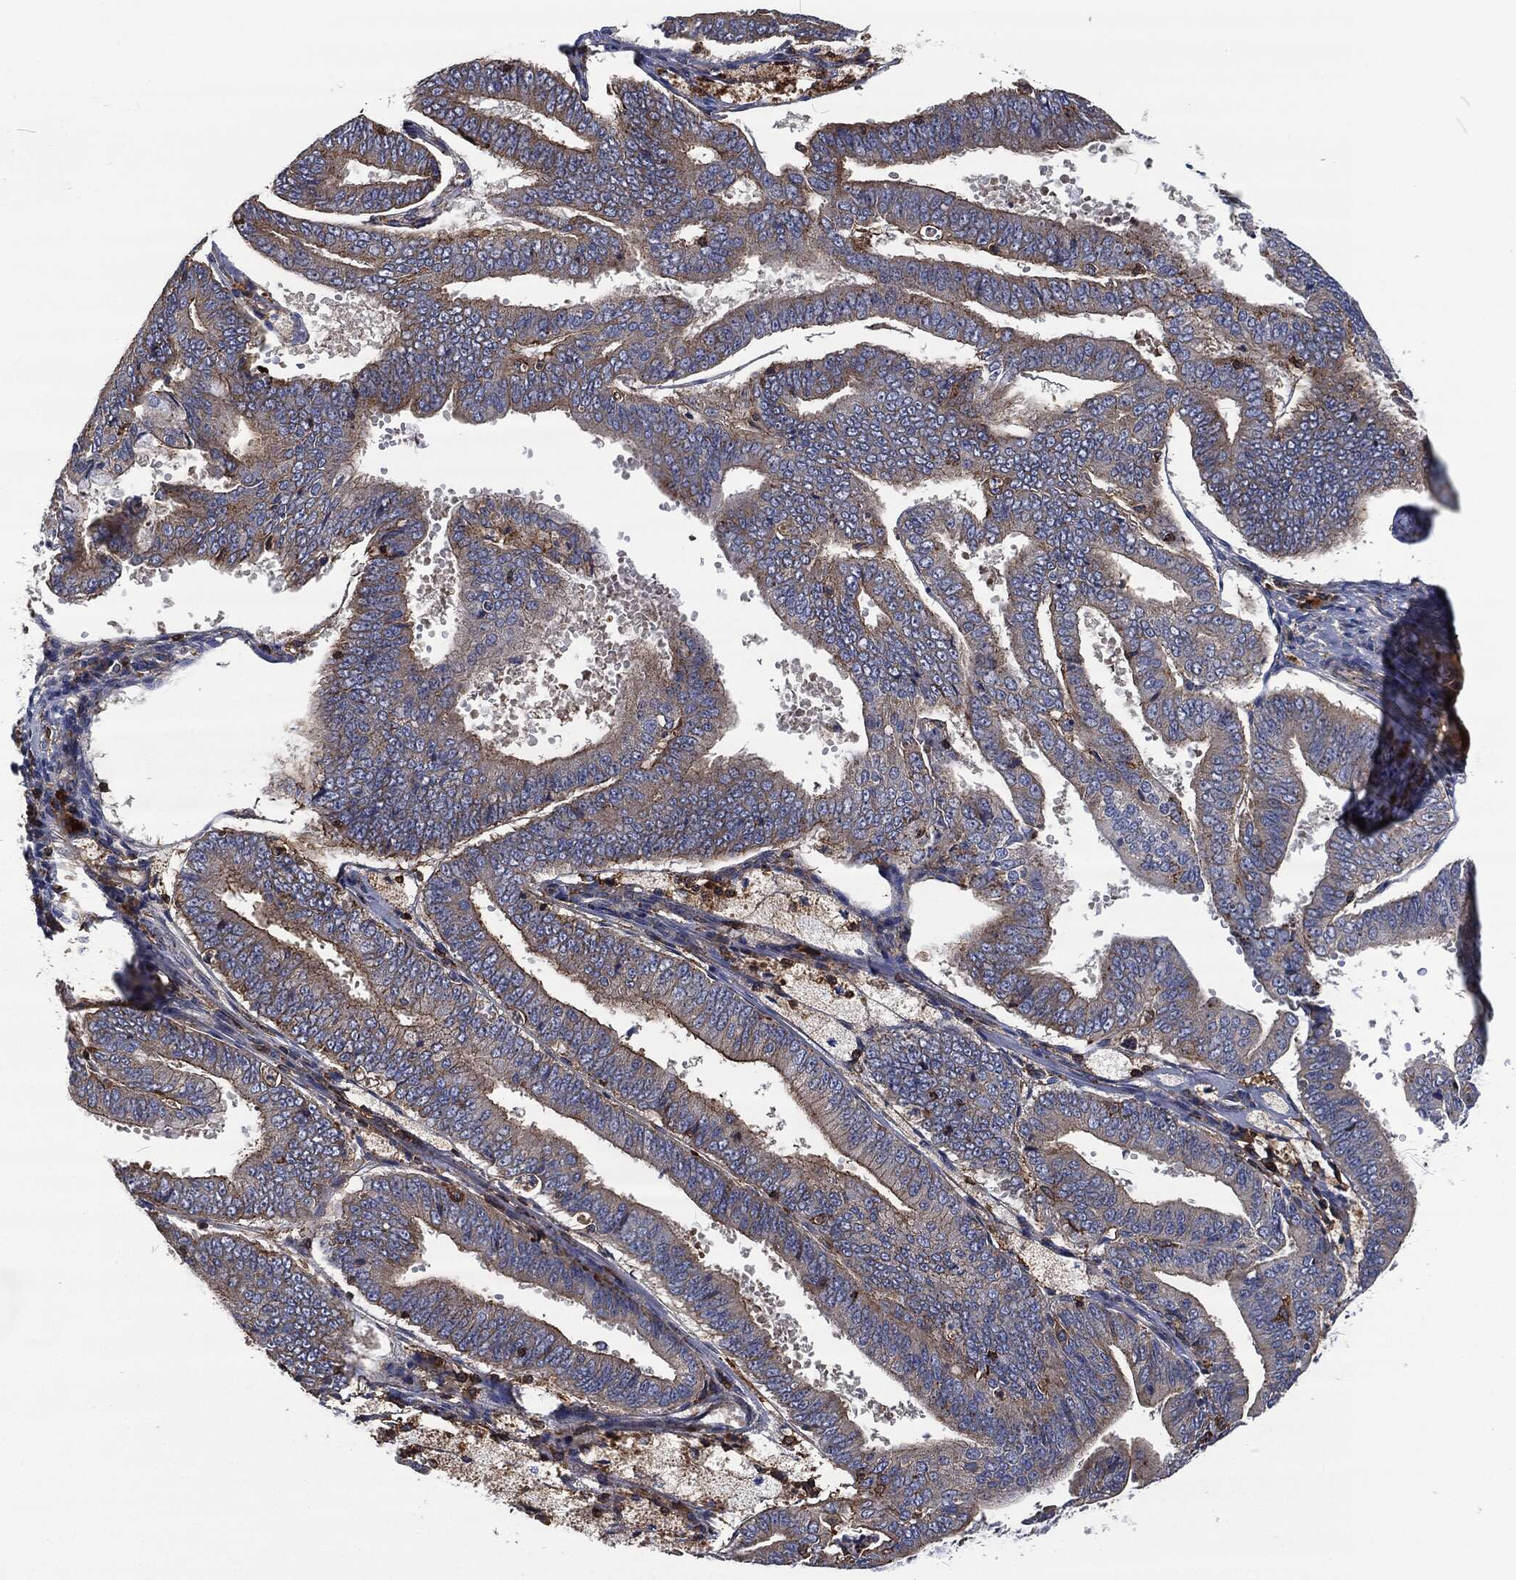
{"staining": {"intensity": "strong", "quantity": "<25%", "location": "cytoplasmic/membranous"}, "tissue": "endometrial cancer", "cell_type": "Tumor cells", "image_type": "cancer", "snomed": [{"axis": "morphology", "description": "Adenocarcinoma, NOS"}, {"axis": "topography", "description": "Endometrium"}], "caption": "Approximately <25% of tumor cells in human endometrial cancer show strong cytoplasmic/membranous protein expression as visualized by brown immunohistochemical staining.", "gene": "LGALS9", "patient": {"sex": "female", "age": 63}}